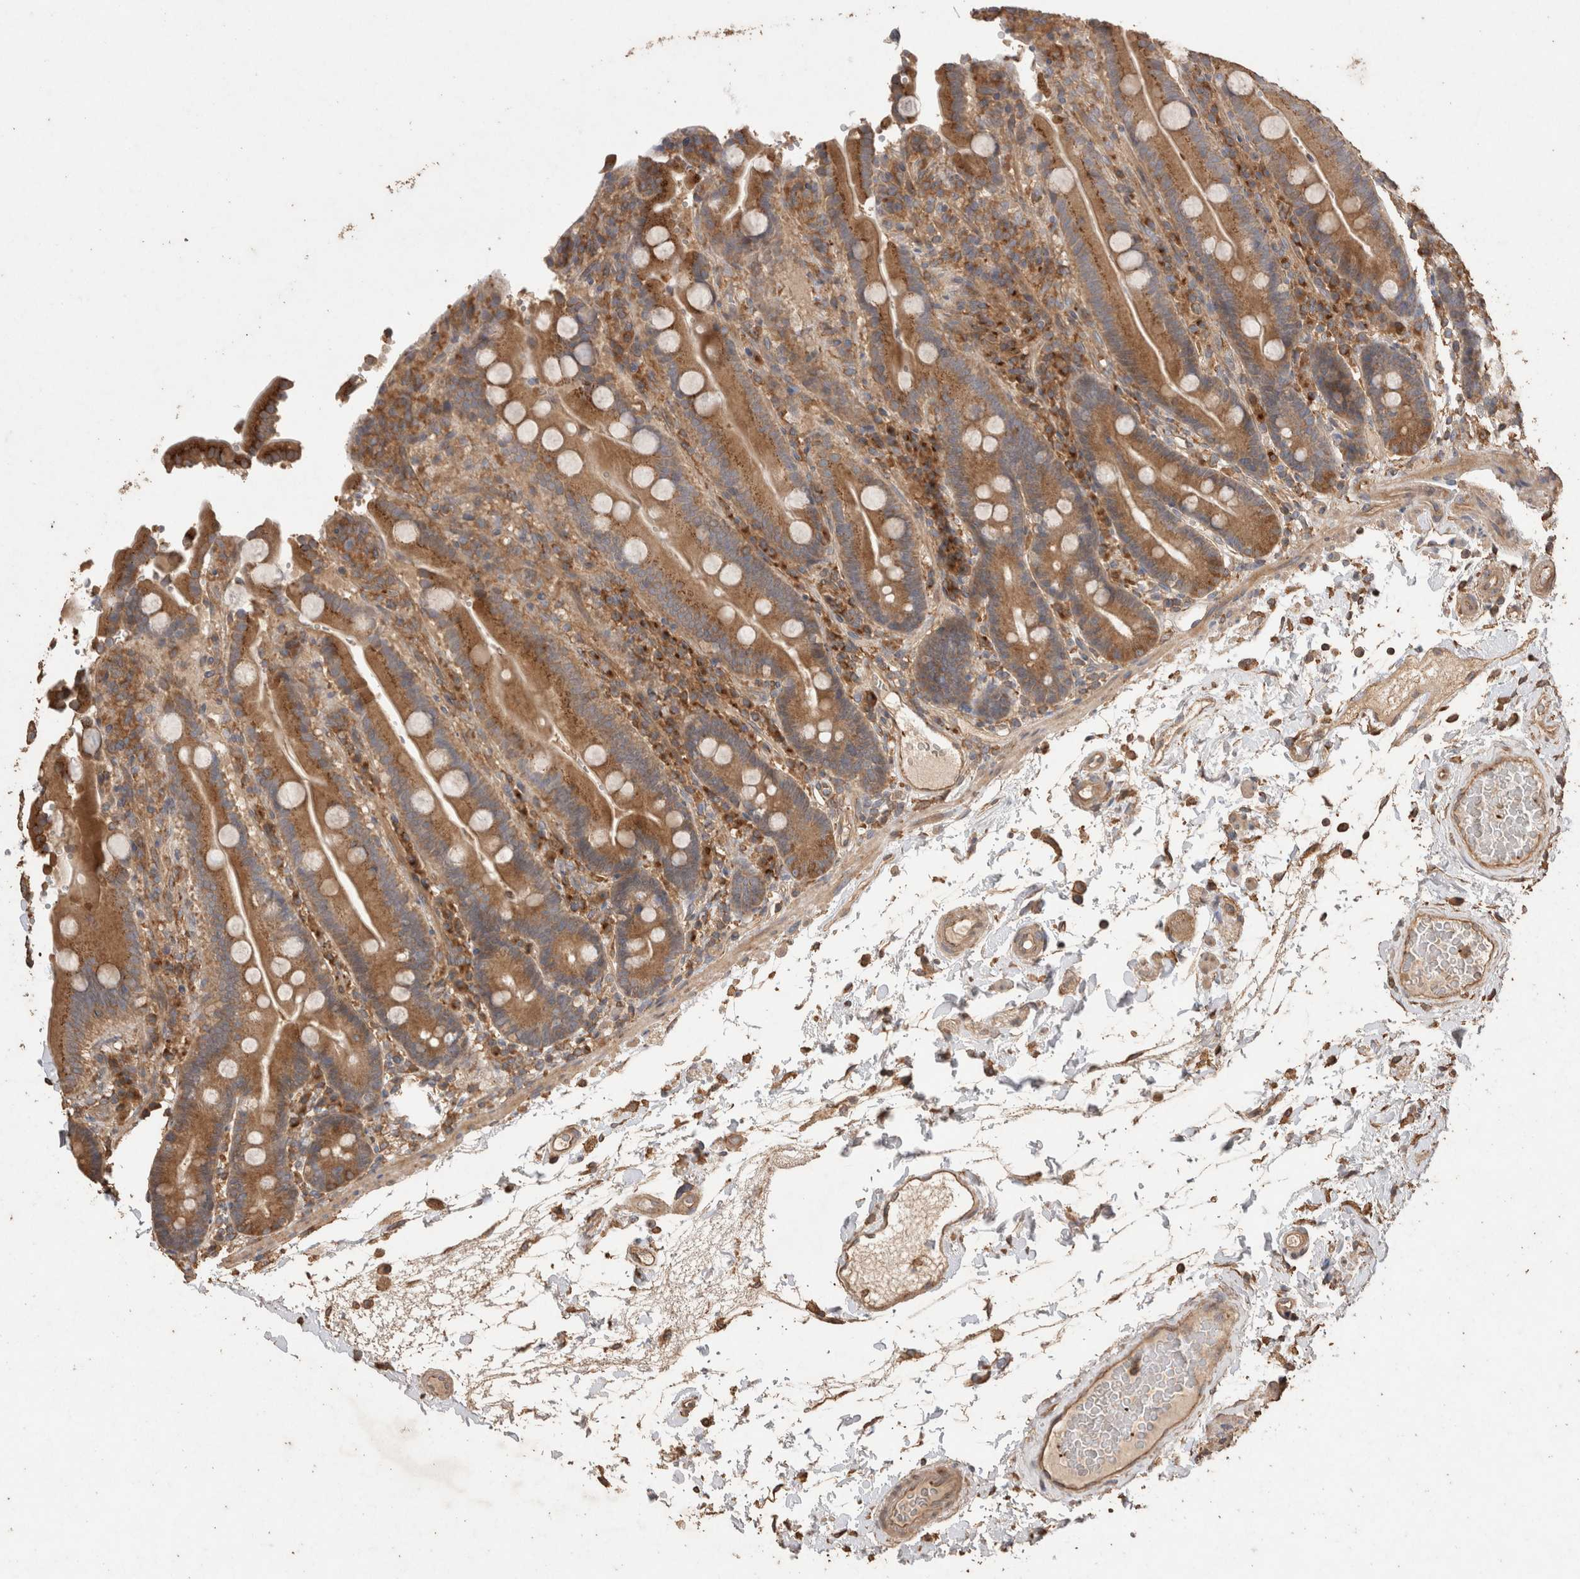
{"staining": {"intensity": "strong", "quantity": ">75%", "location": "cytoplasmic/membranous"}, "tissue": "duodenum", "cell_type": "Glandular cells", "image_type": "normal", "snomed": [{"axis": "morphology", "description": "Normal tissue, NOS"}, {"axis": "topography", "description": "Small intestine, NOS"}], "caption": "Protein expression analysis of normal duodenum displays strong cytoplasmic/membranous positivity in about >75% of glandular cells. The staining was performed using DAB to visualize the protein expression in brown, while the nuclei were stained in blue with hematoxylin (Magnification: 20x).", "gene": "SNX31", "patient": {"sex": "female", "age": 71}}